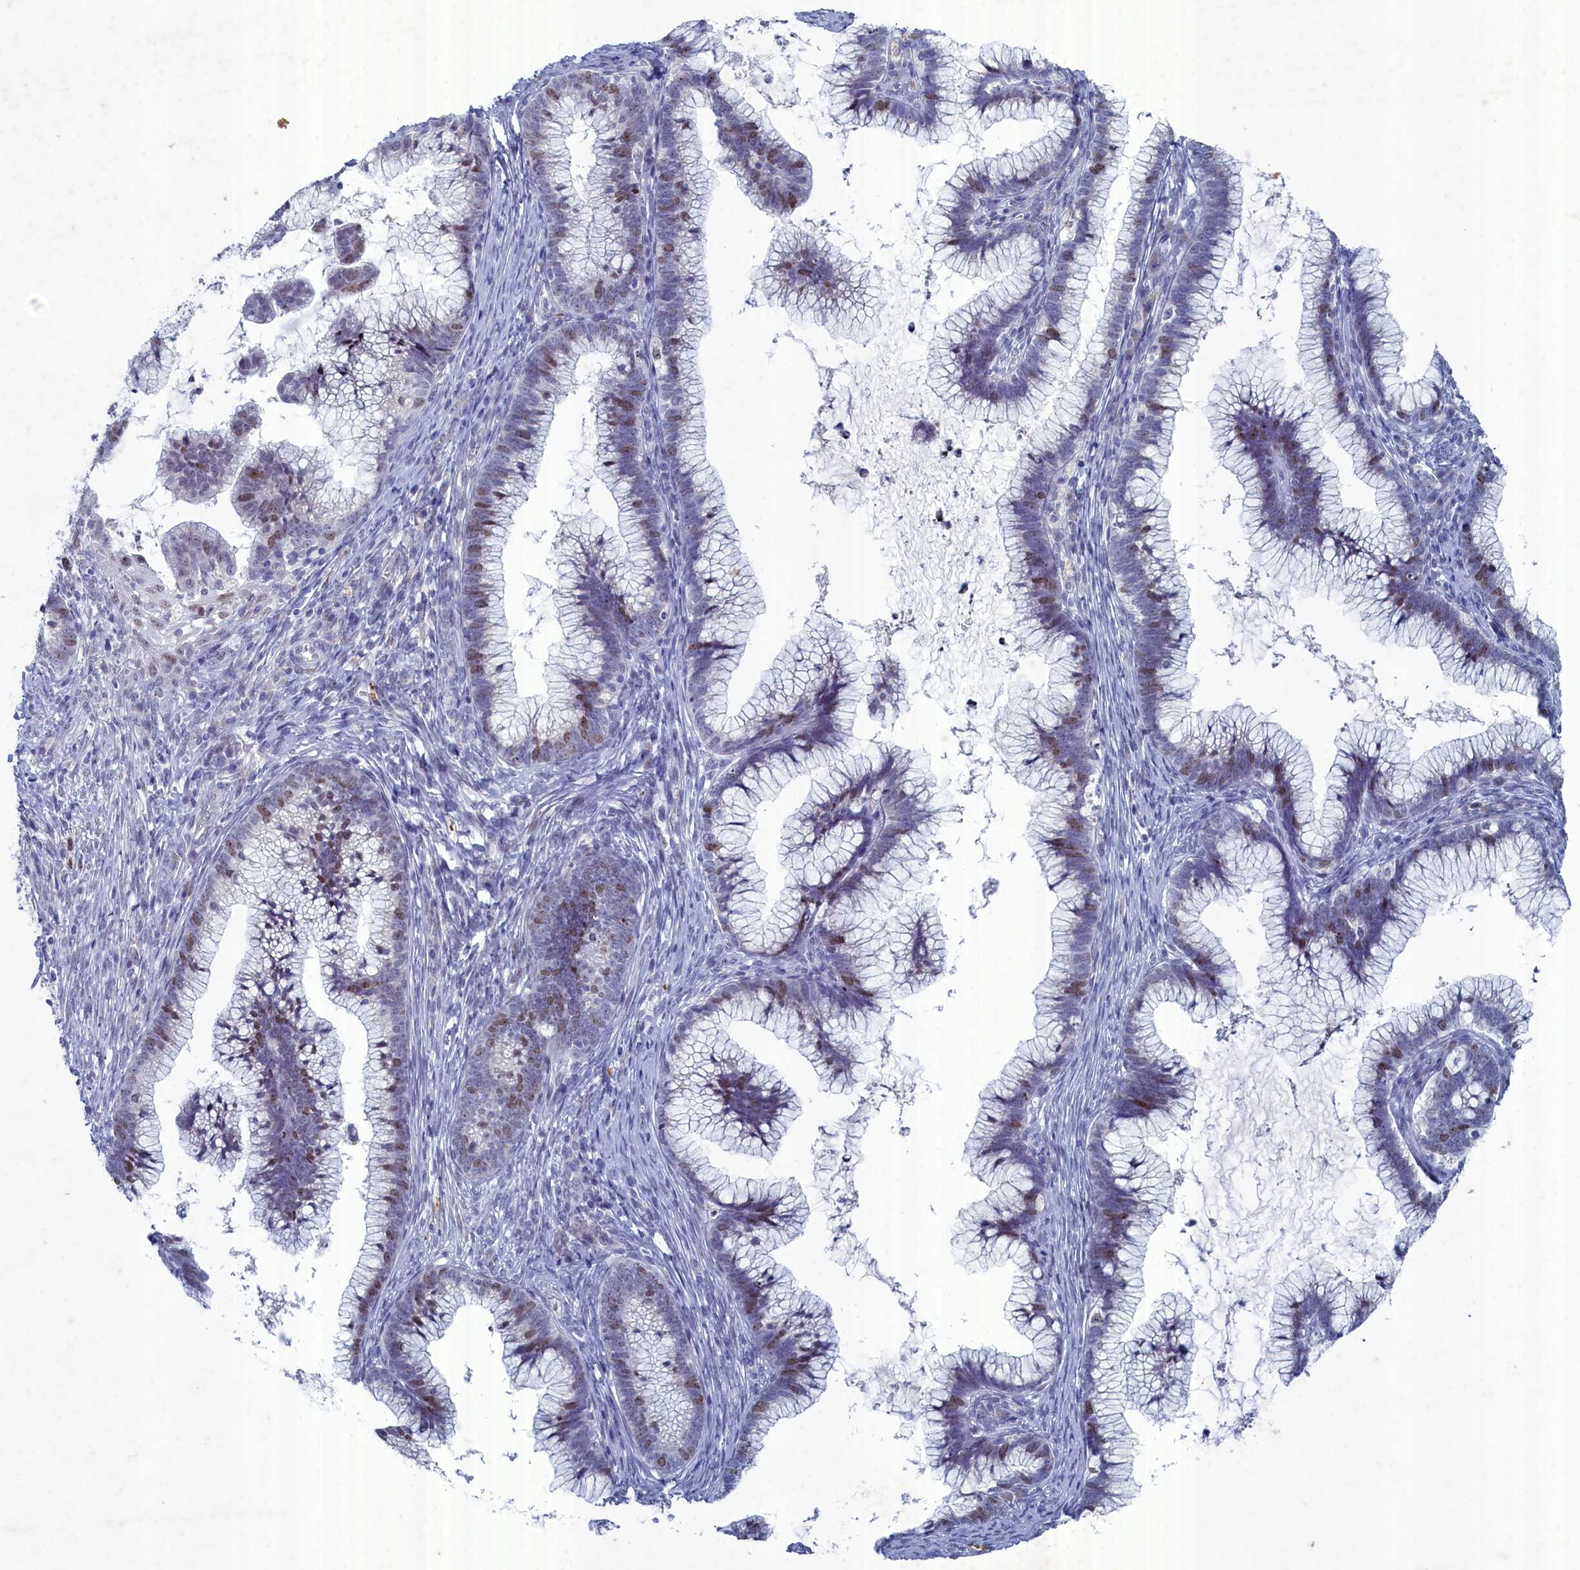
{"staining": {"intensity": "moderate", "quantity": "<25%", "location": "nuclear"}, "tissue": "cervical cancer", "cell_type": "Tumor cells", "image_type": "cancer", "snomed": [{"axis": "morphology", "description": "Adenocarcinoma, NOS"}, {"axis": "topography", "description": "Cervix"}], "caption": "Tumor cells demonstrate low levels of moderate nuclear staining in approximately <25% of cells in cervical cancer (adenocarcinoma).", "gene": "WDR76", "patient": {"sex": "female", "age": 36}}